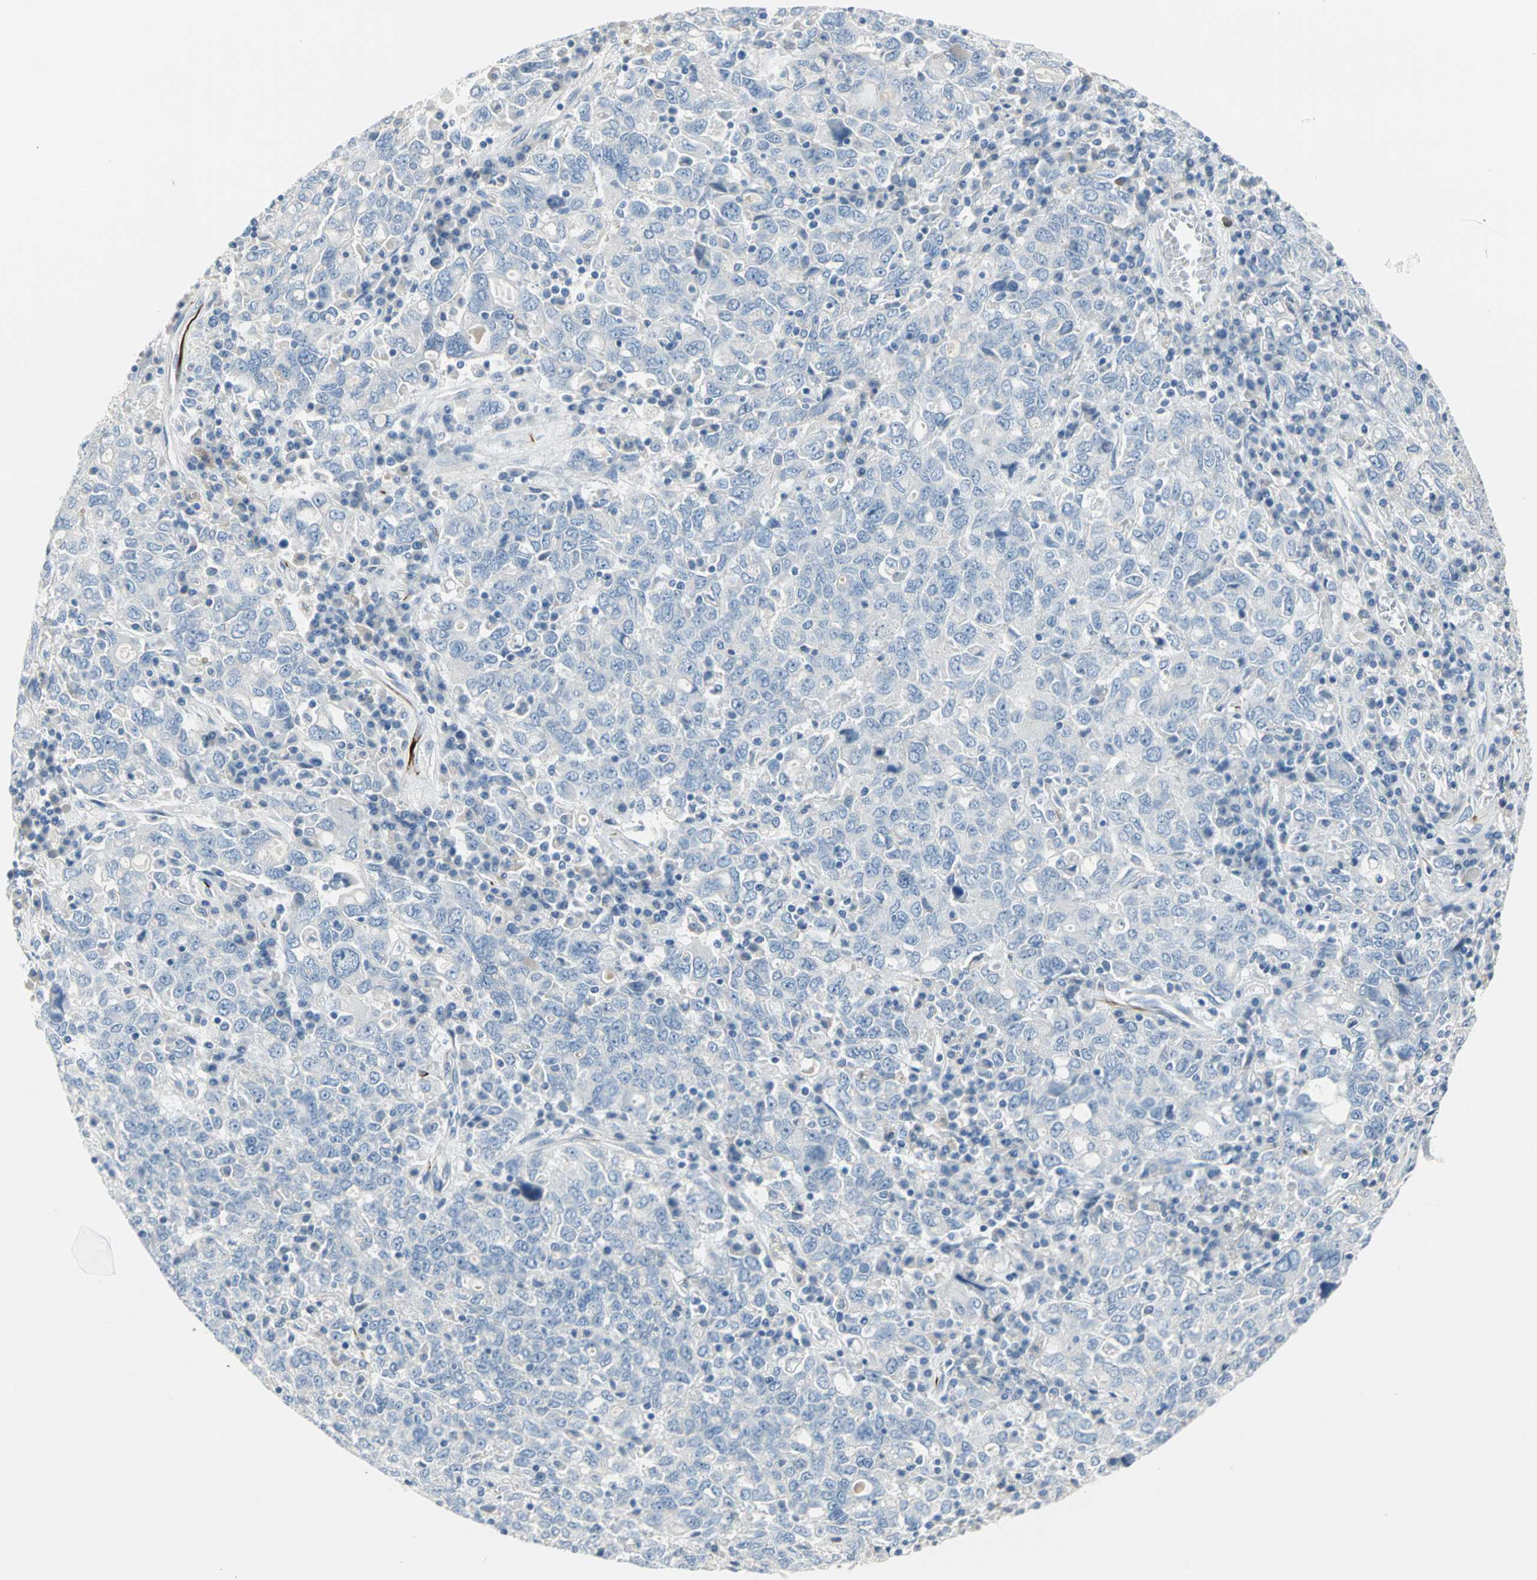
{"staining": {"intensity": "negative", "quantity": "none", "location": "none"}, "tissue": "ovarian cancer", "cell_type": "Tumor cells", "image_type": "cancer", "snomed": [{"axis": "morphology", "description": "Carcinoma, endometroid"}, {"axis": "topography", "description": "Ovary"}], "caption": "This image is of ovarian cancer stained with IHC to label a protein in brown with the nuclei are counter-stained blue. There is no positivity in tumor cells. Nuclei are stained in blue.", "gene": "ALOX15", "patient": {"sex": "female", "age": 62}}